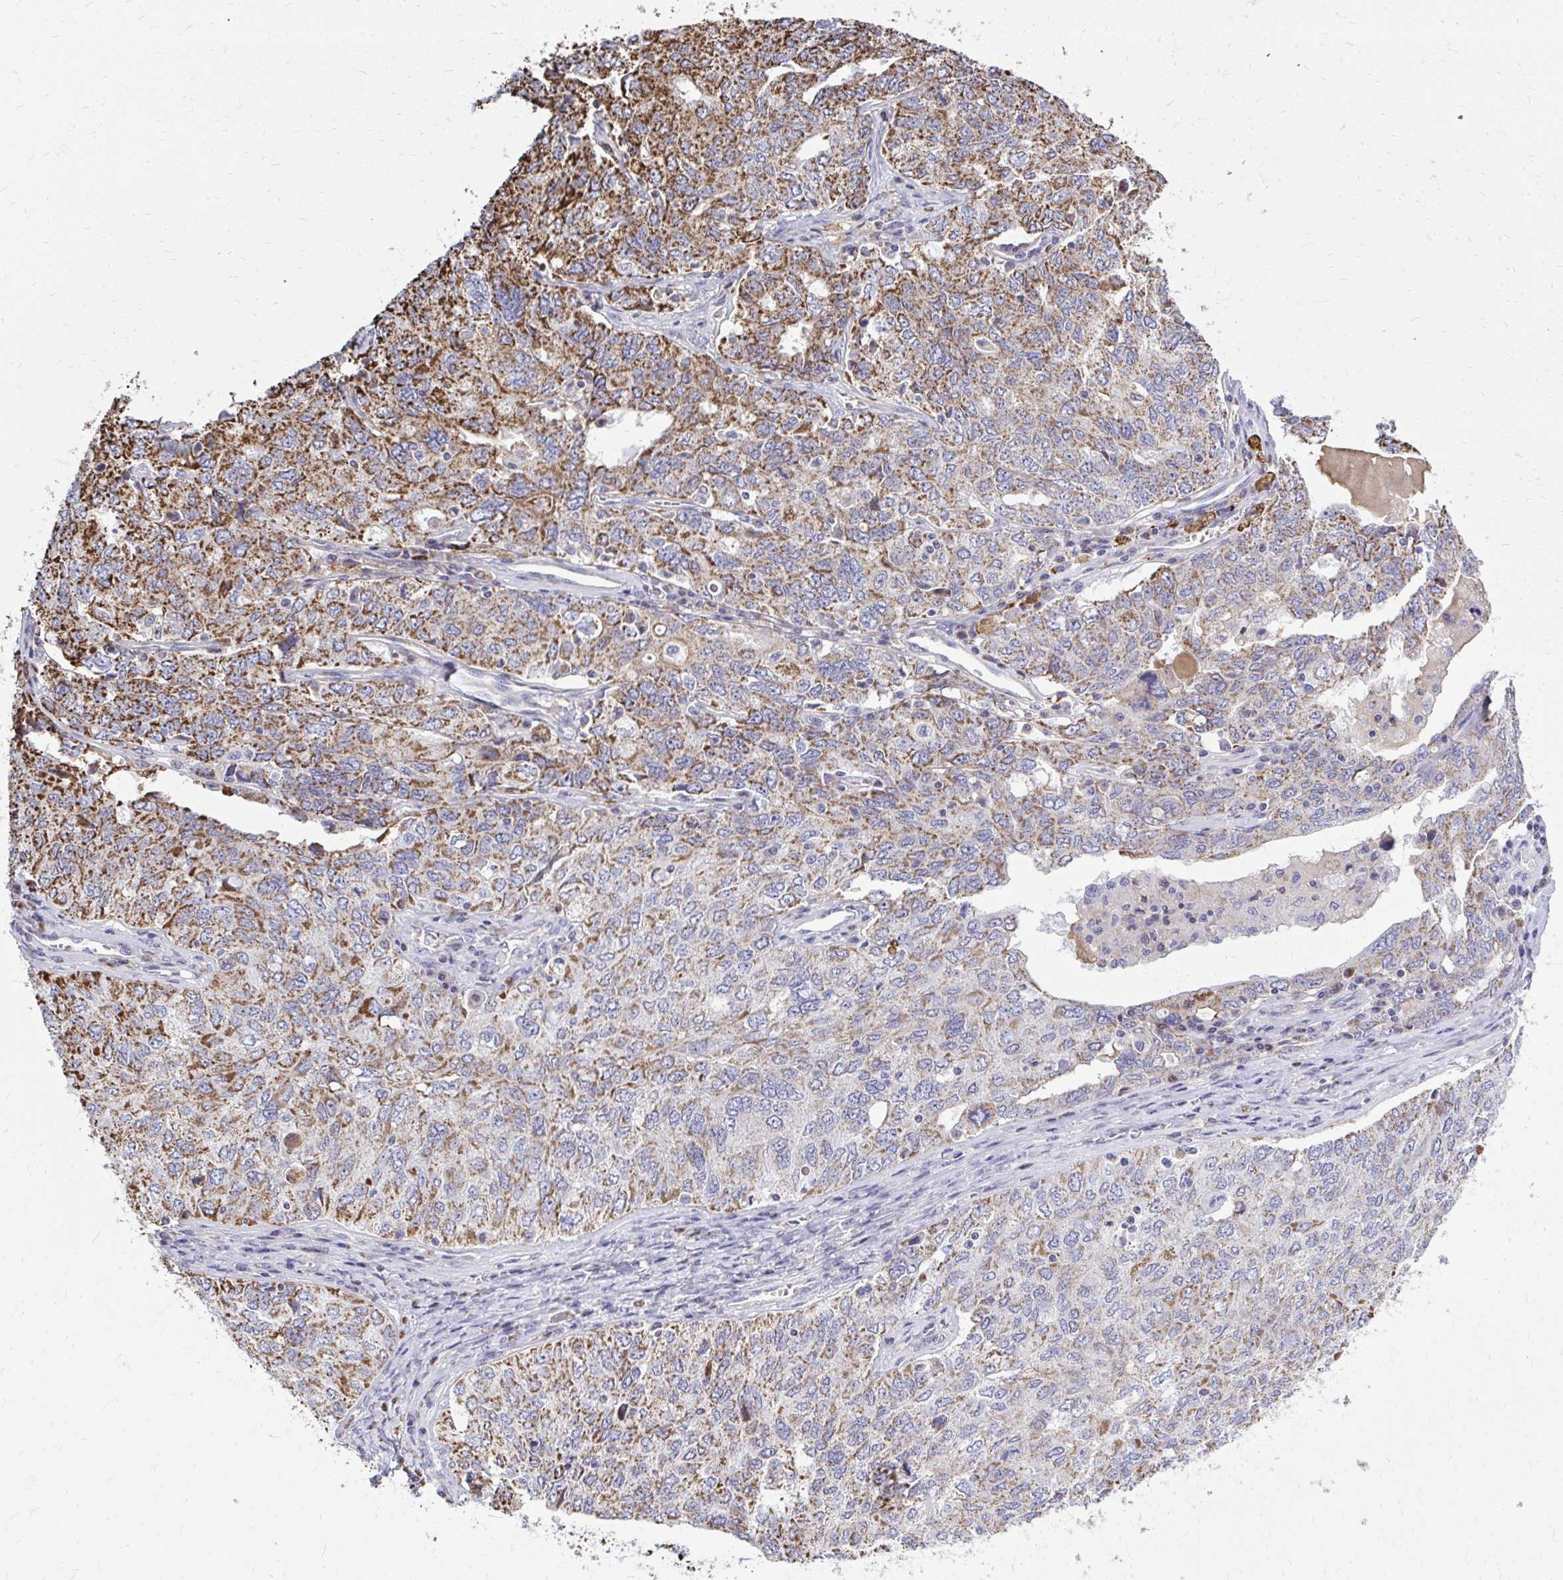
{"staining": {"intensity": "strong", "quantity": "25%-75%", "location": "cytoplasmic/membranous"}, "tissue": "ovarian cancer", "cell_type": "Tumor cells", "image_type": "cancer", "snomed": [{"axis": "morphology", "description": "Carcinoma, endometroid"}, {"axis": "topography", "description": "Ovary"}], "caption": "Approximately 25%-75% of tumor cells in ovarian endometroid carcinoma exhibit strong cytoplasmic/membranous protein expression as visualized by brown immunohistochemical staining.", "gene": "ZNF362", "patient": {"sex": "female", "age": 62}}